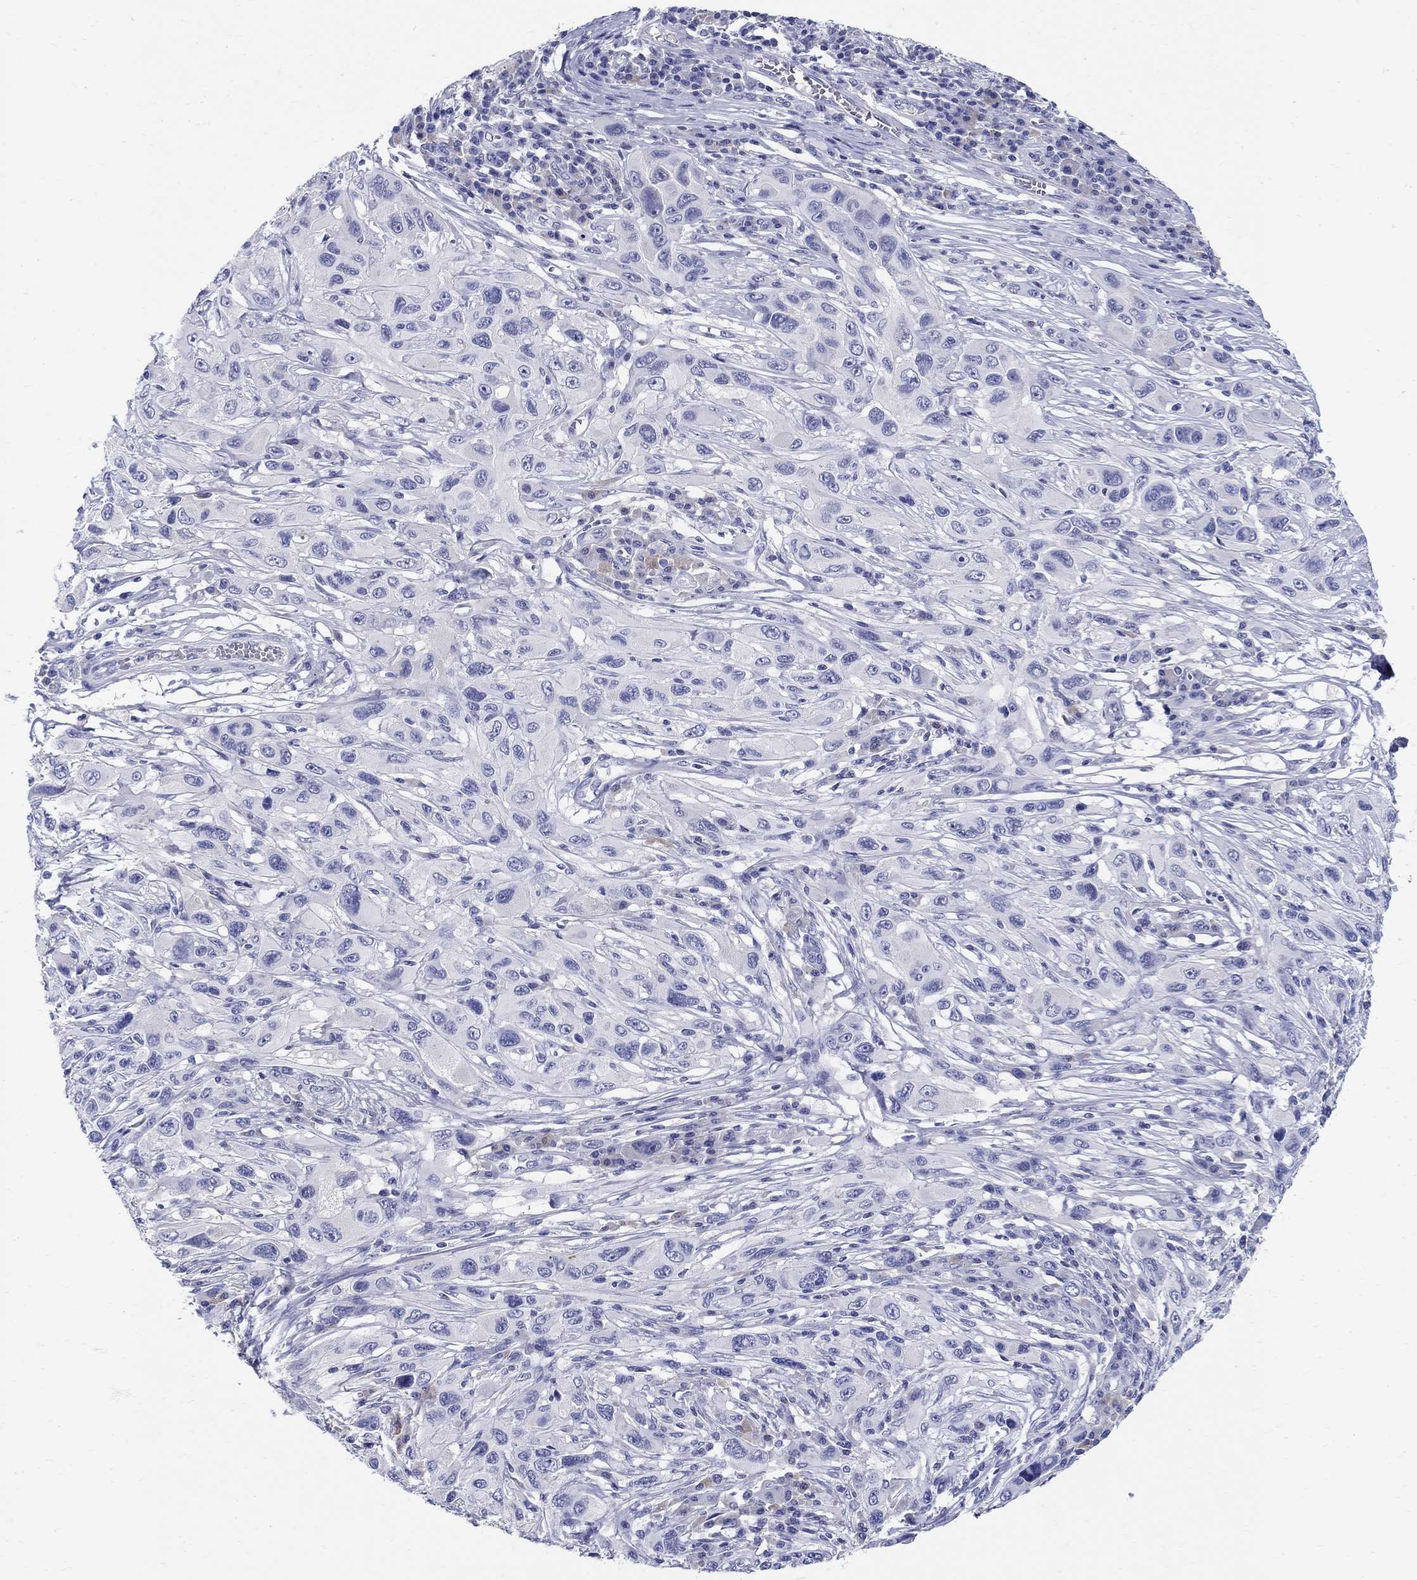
{"staining": {"intensity": "negative", "quantity": "none", "location": "none"}, "tissue": "melanoma", "cell_type": "Tumor cells", "image_type": "cancer", "snomed": [{"axis": "morphology", "description": "Malignant melanoma, NOS"}, {"axis": "topography", "description": "Skin"}], "caption": "An immunohistochemistry photomicrograph of melanoma is shown. There is no staining in tumor cells of melanoma.", "gene": "CRYGD", "patient": {"sex": "male", "age": 53}}